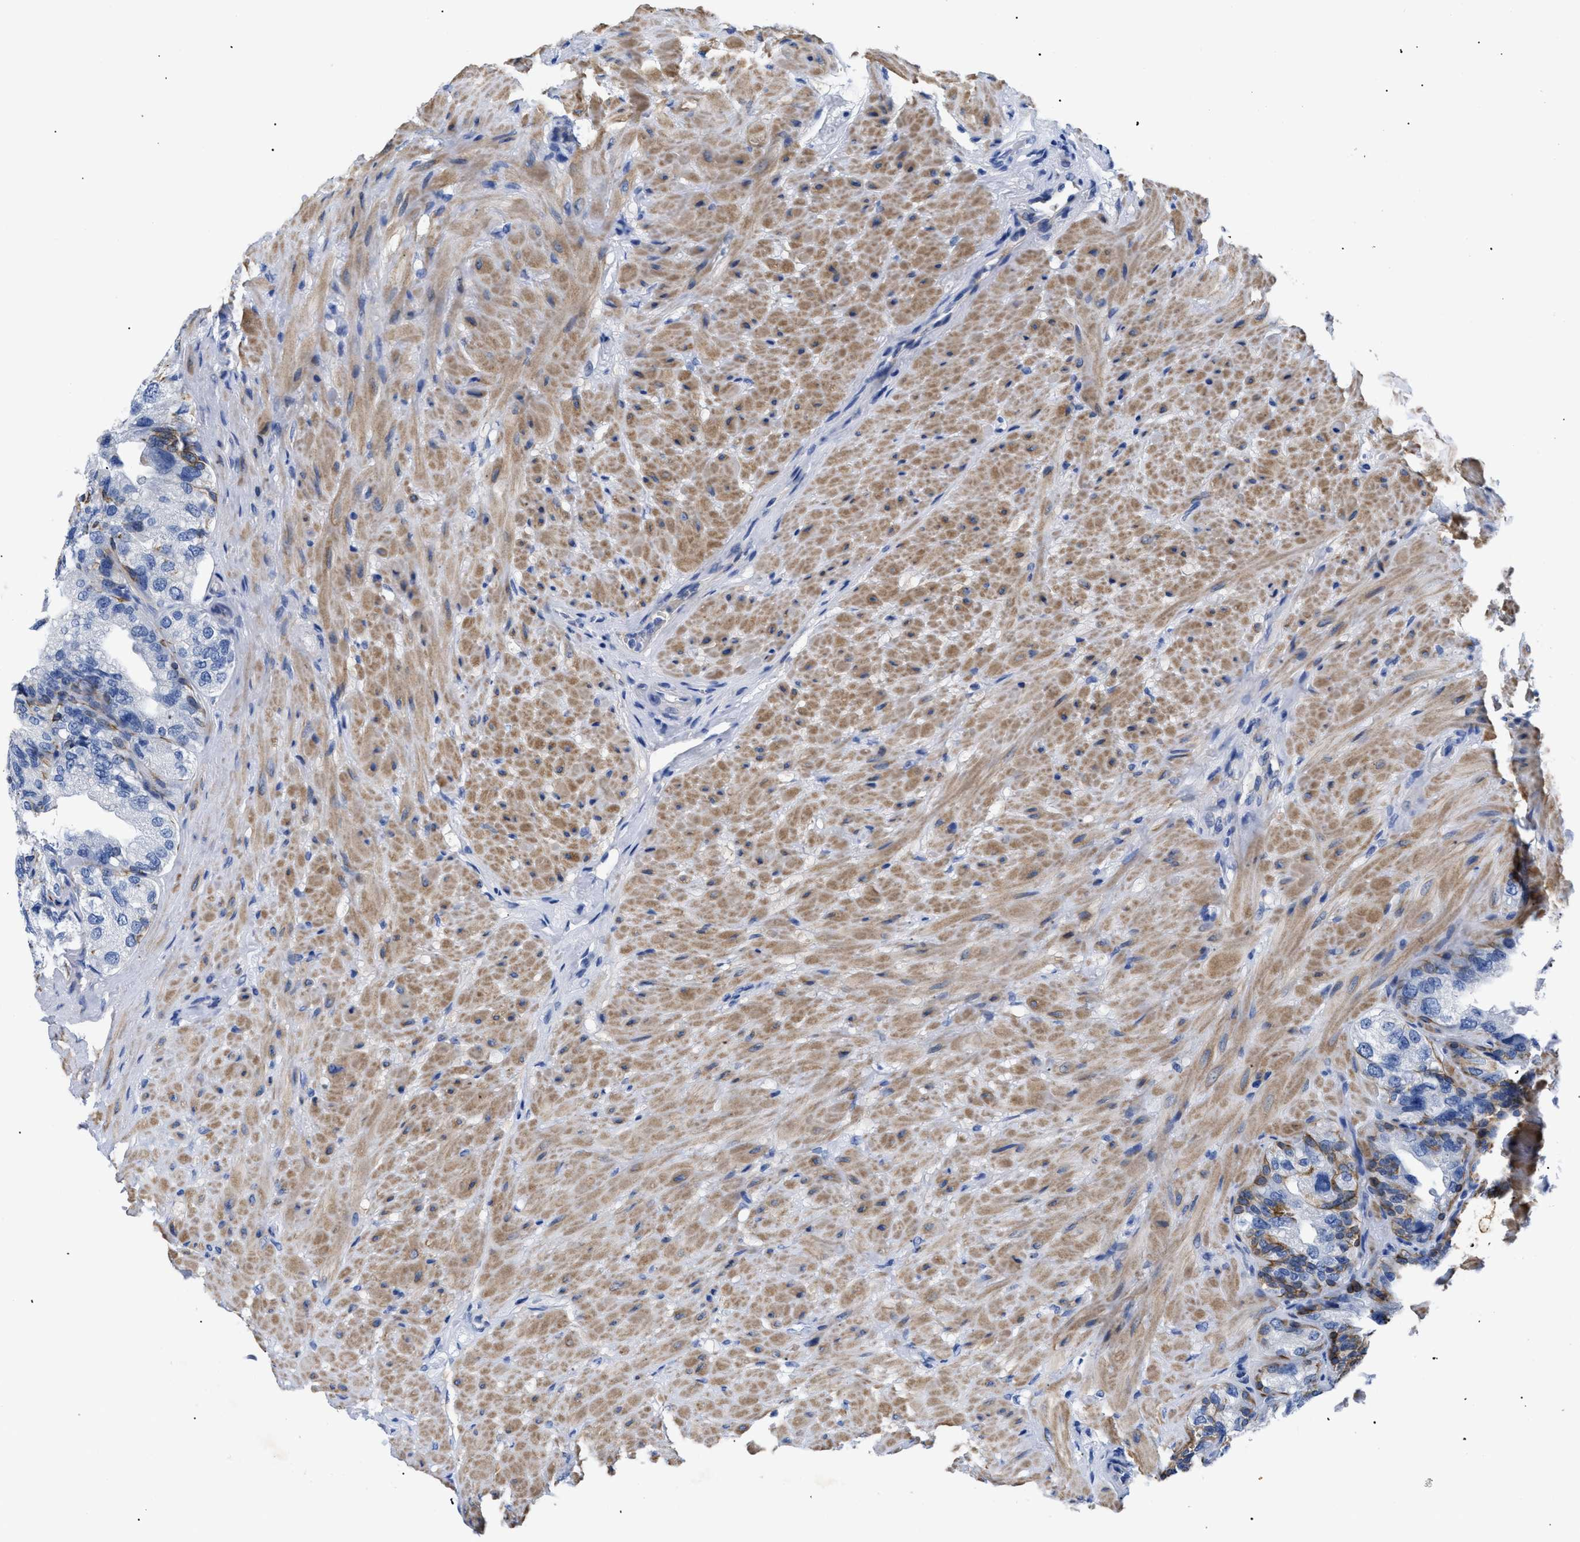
{"staining": {"intensity": "strong", "quantity": "<25%", "location": "cytoplasmic/membranous"}, "tissue": "seminal vesicle", "cell_type": "Glandular cells", "image_type": "normal", "snomed": [{"axis": "morphology", "description": "Normal tissue, NOS"}, {"axis": "topography", "description": "Seminal veicle"}], "caption": "High-power microscopy captured an IHC micrograph of benign seminal vesicle, revealing strong cytoplasmic/membranous expression in approximately <25% of glandular cells. The staining was performed using DAB (3,3'-diaminobenzidine) to visualize the protein expression in brown, while the nuclei were stained in blue with hematoxylin (Magnification: 20x).", "gene": "TMEM68", "patient": {"sex": "male", "age": 68}}